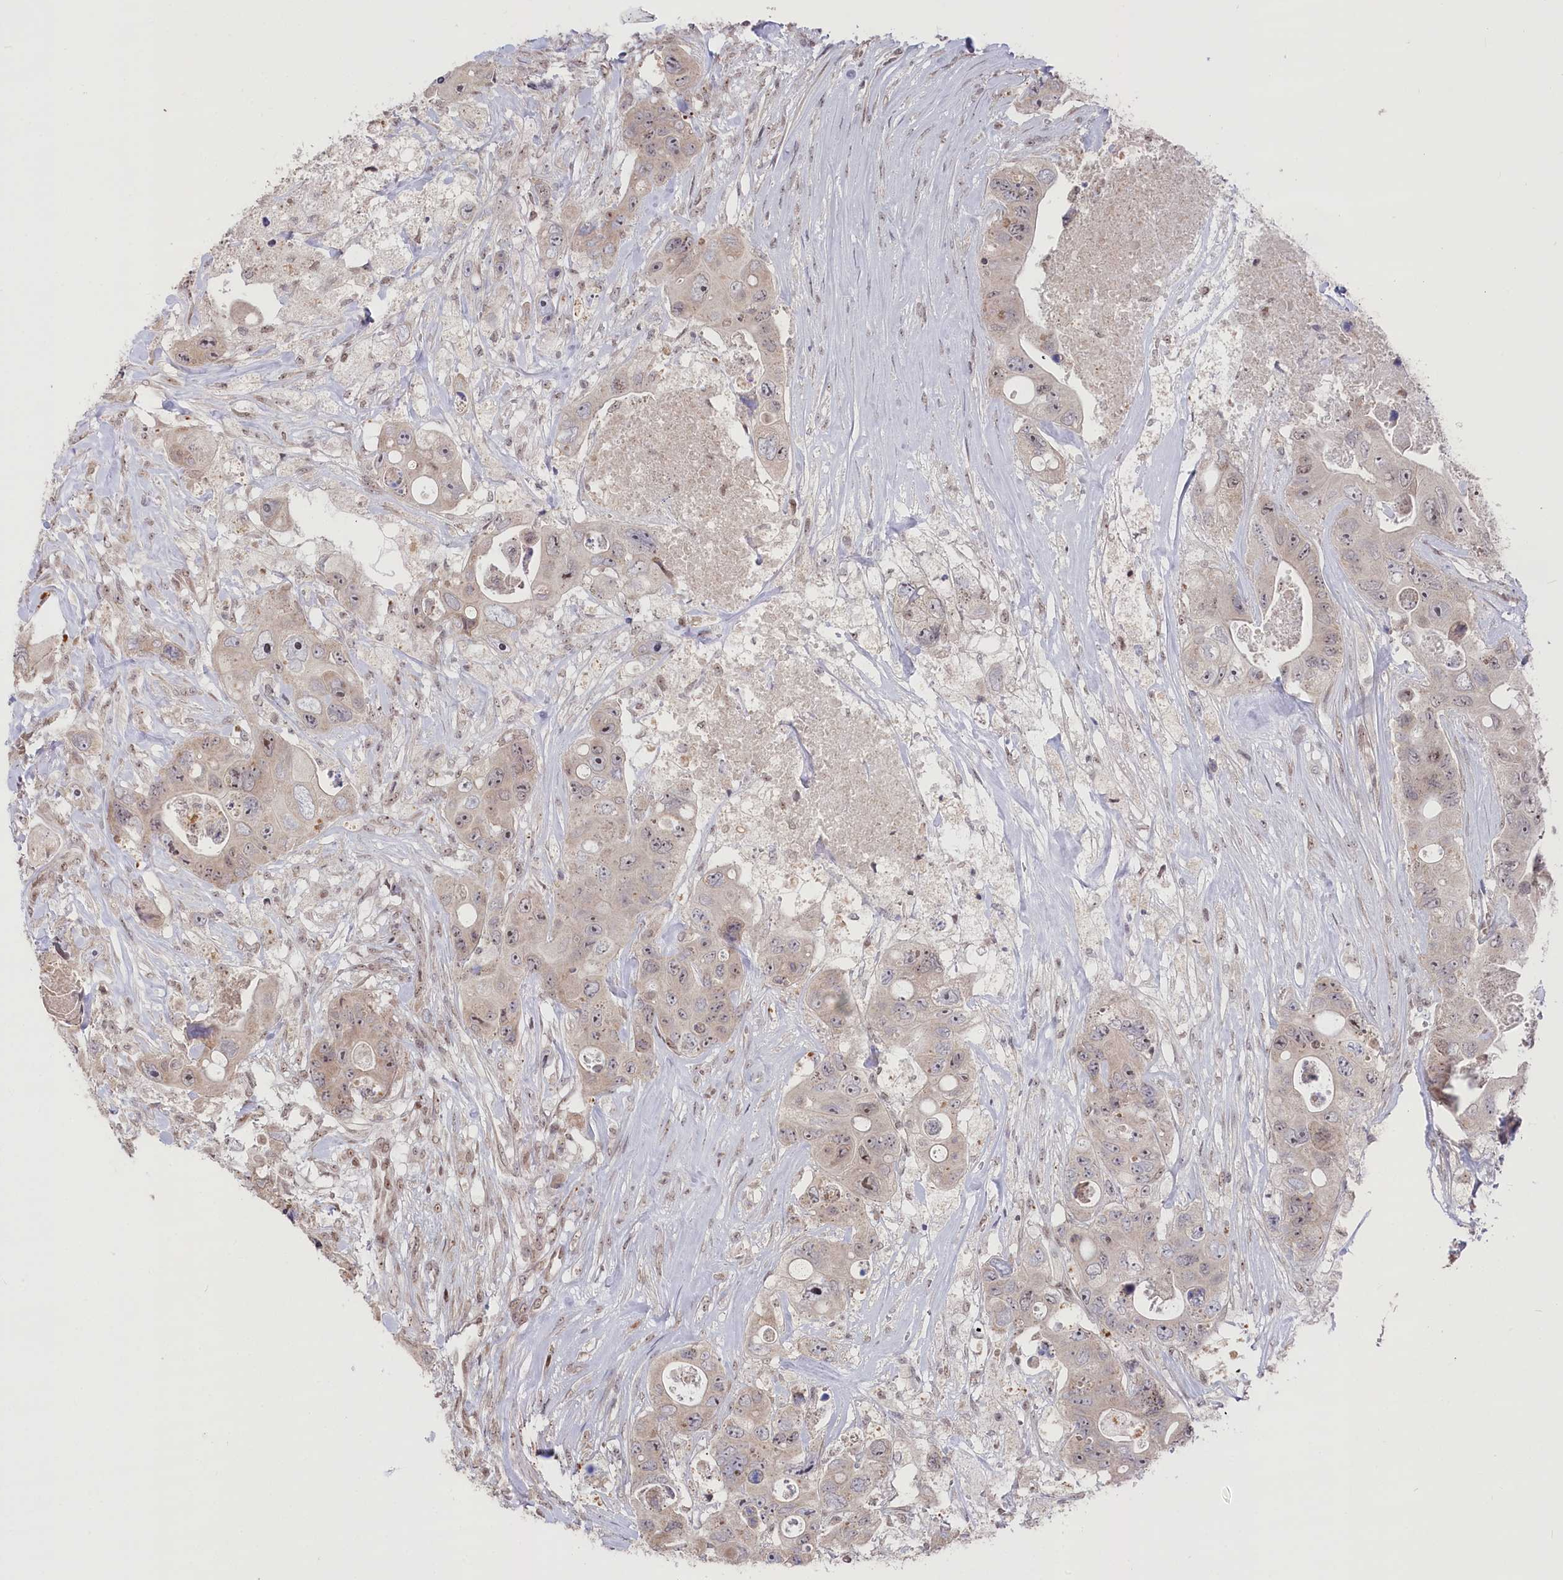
{"staining": {"intensity": "weak", "quantity": "<25%", "location": "nuclear"}, "tissue": "colorectal cancer", "cell_type": "Tumor cells", "image_type": "cancer", "snomed": [{"axis": "morphology", "description": "Adenocarcinoma, NOS"}, {"axis": "topography", "description": "Colon"}], "caption": "Immunohistochemical staining of human adenocarcinoma (colorectal) exhibits no significant positivity in tumor cells.", "gene": "CGGBP1", "patient": {"sex": "female", "age": 46}}